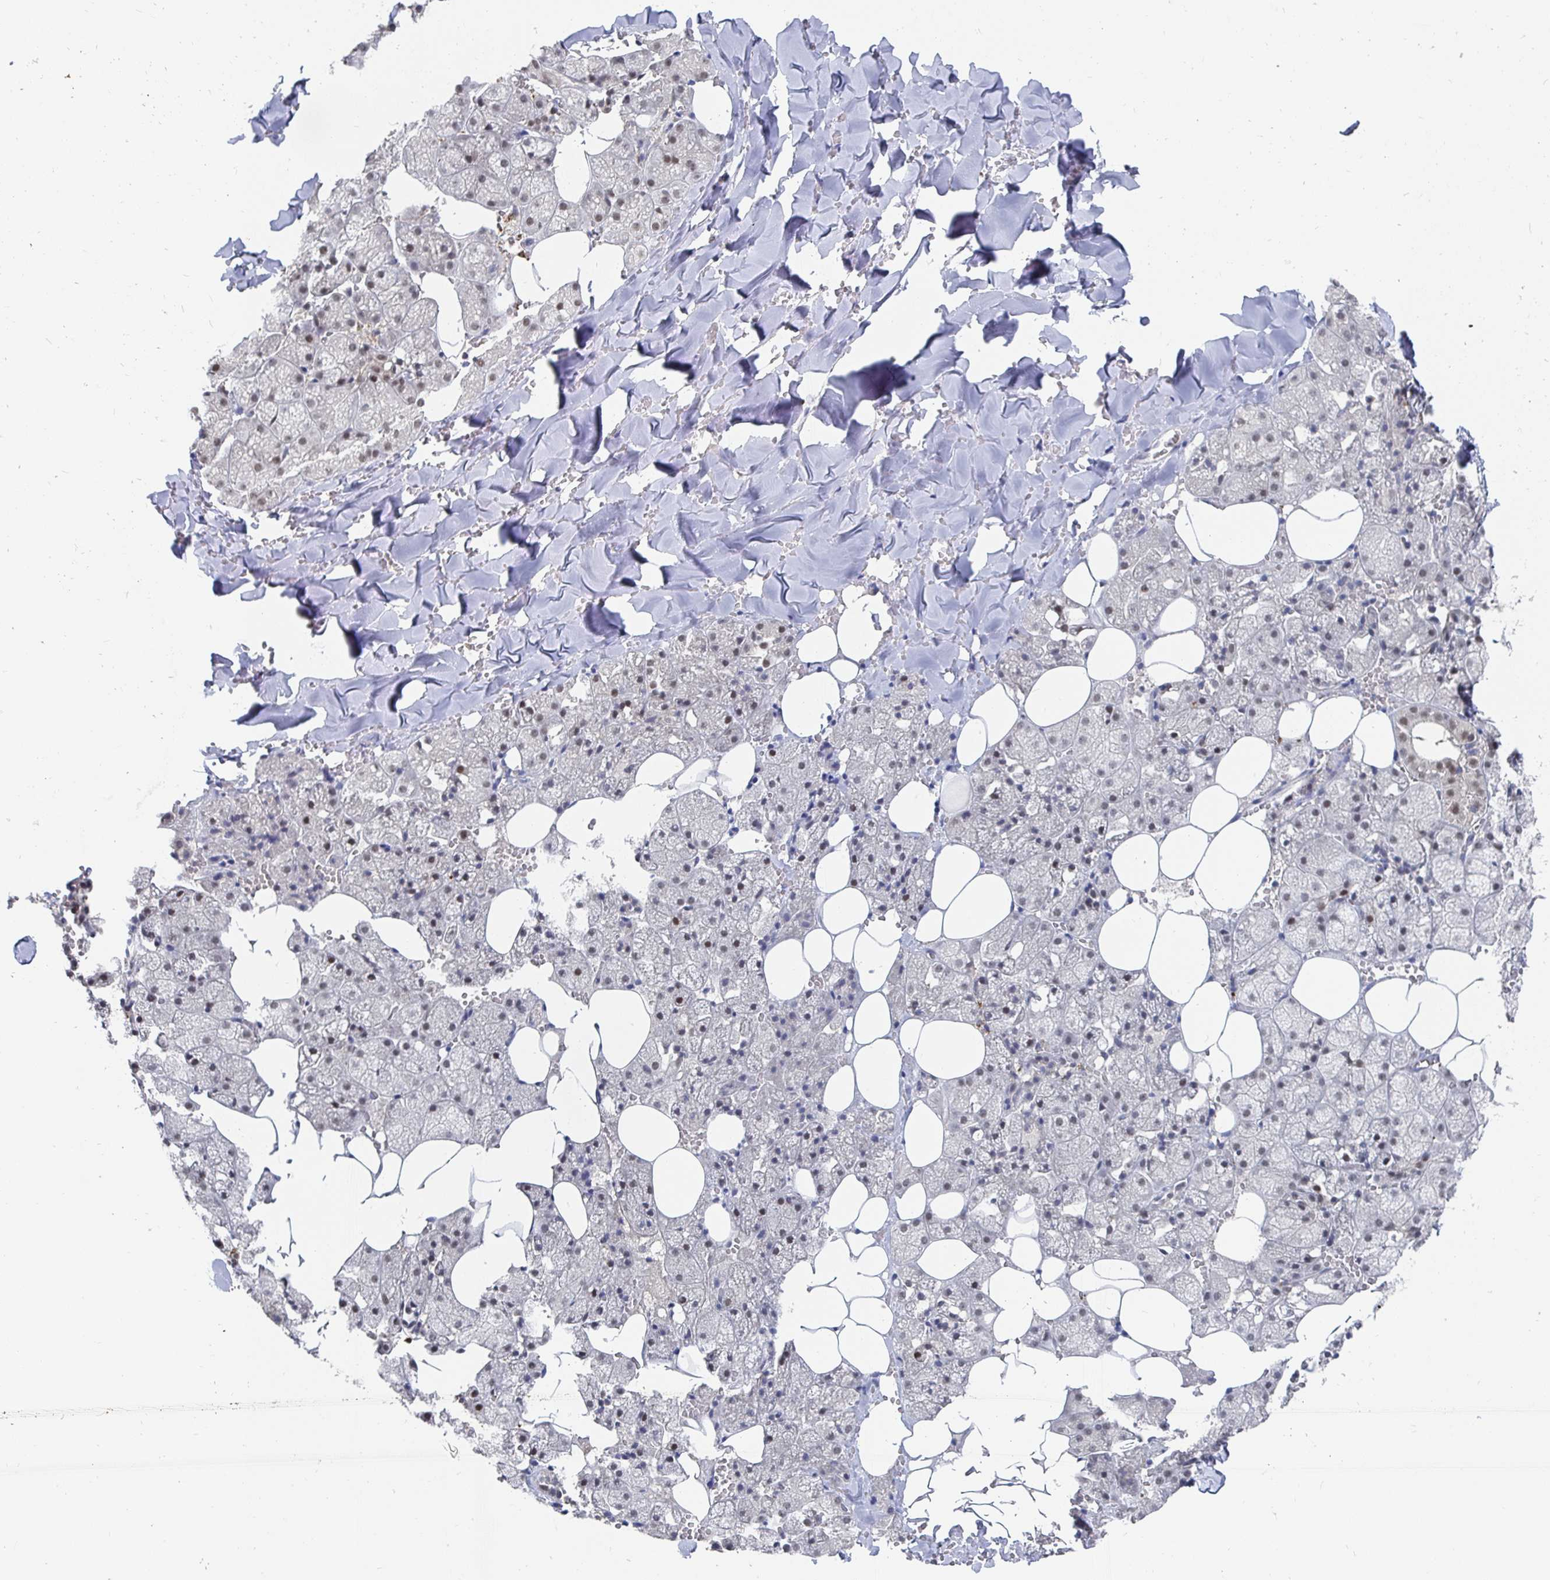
{"staining": {"intensity": "moderate", "quantity": "25%-75%", "location": "nuclear"}, "tissue": "salivary gland", "cell_type": "Glandular cells", "image_type": "normal", "snomed": [{"axis": "morphology", "description": "Normal tissue, NOS"}, {"axis": "topography", "description": "Salivary gland"}, {"axis": "topography", "description": "Peripheral nerve tissue"}], "caption": "Approximately 25%-75% of glandular cells in normal human salivary gland demonstrate moderate nuclear protein positivity as visualized by brown immunohistochemical staining.", "gene": "MEIS1", "patient": {"sex": "male", "age": 38}}